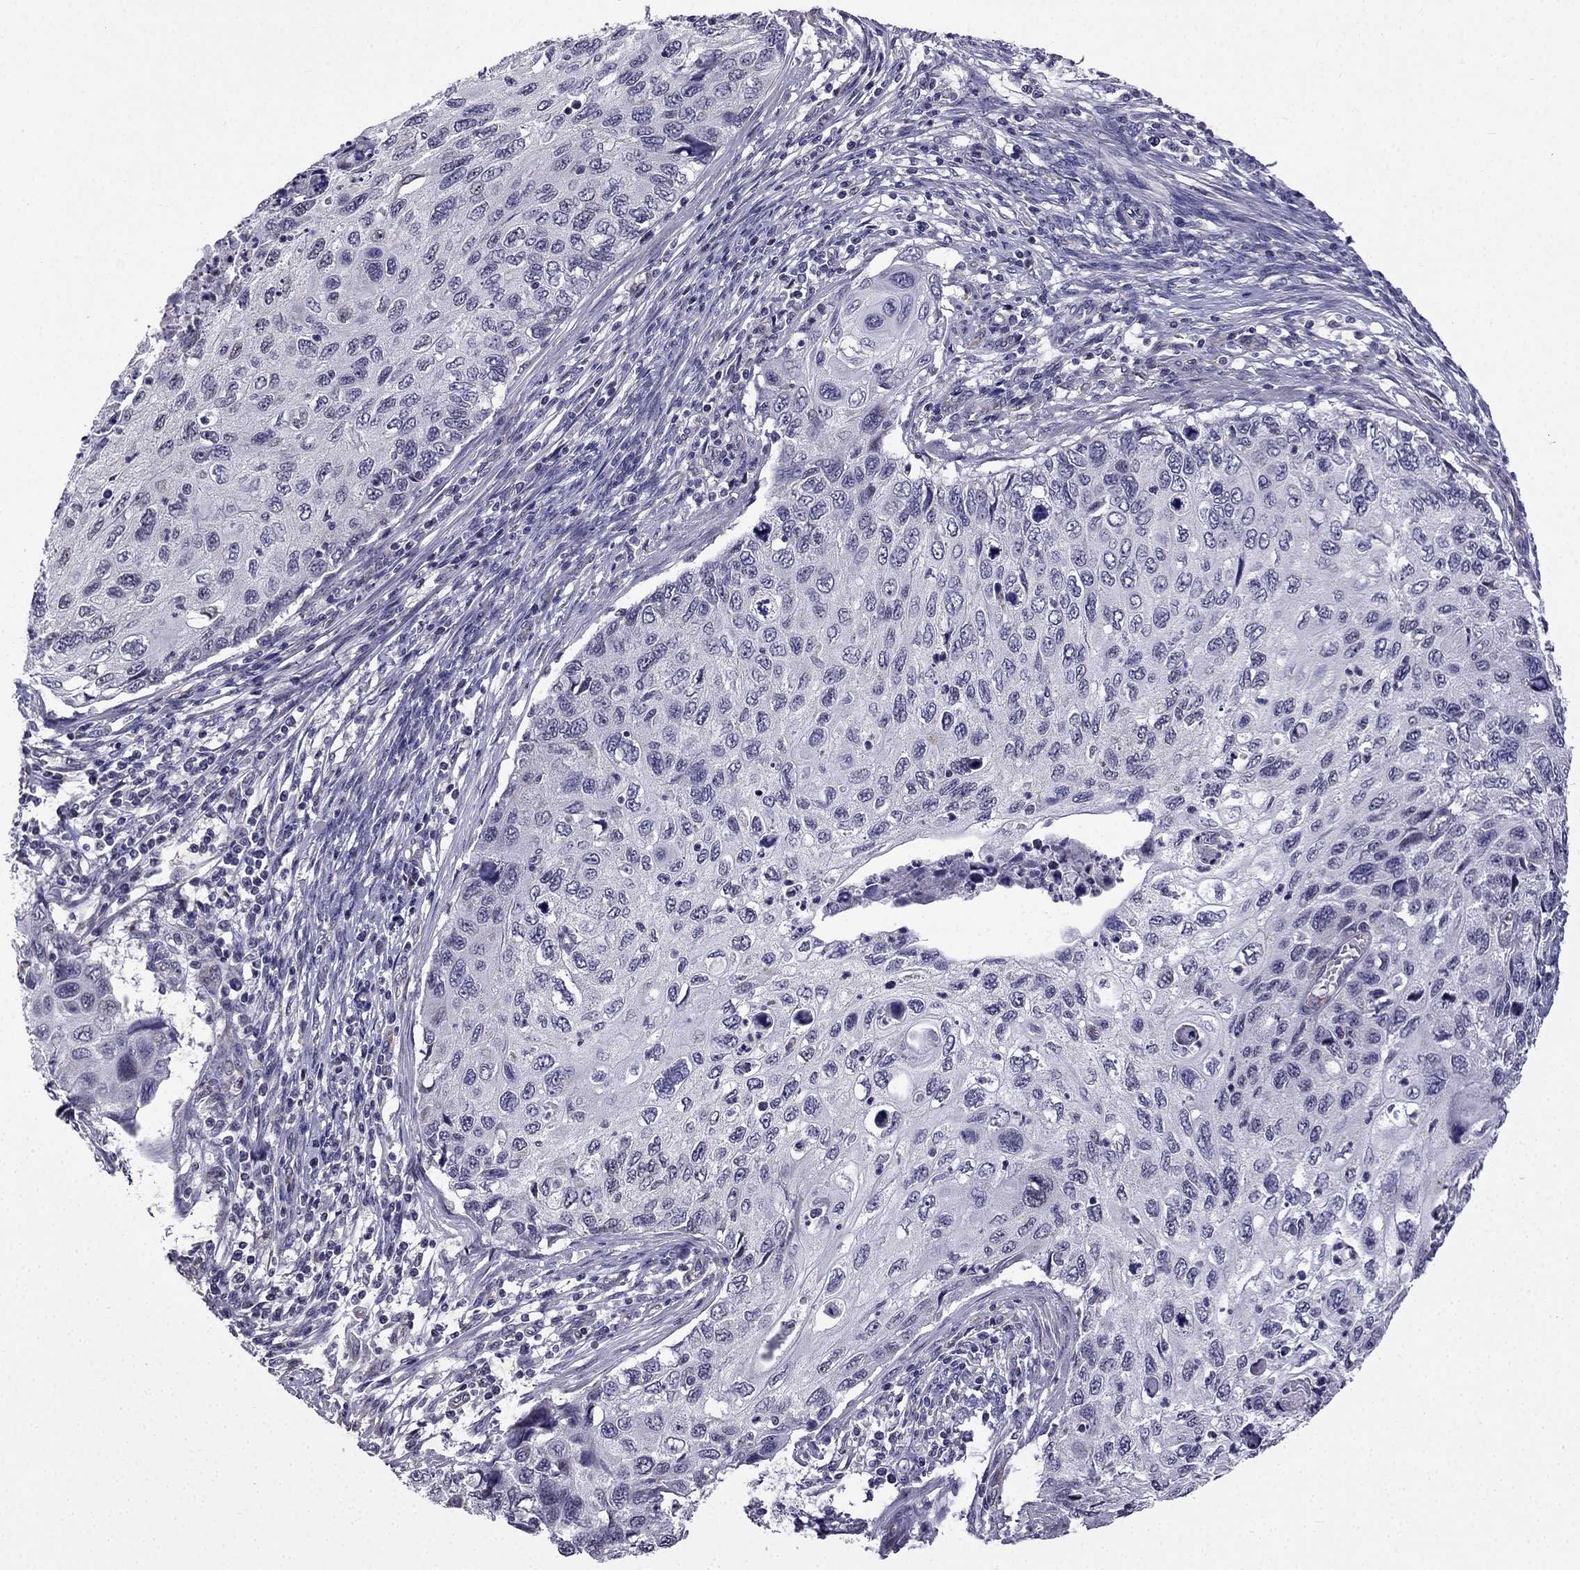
{"staining": {"intensity": "negative", "quantity": "none", "location": "none"}, "tissue": "cervical cancer", "cell_type": "Tumor cells", "image_type": "cancer", "snomed": [{"axis": "morphology", "description": "Squamous cell carcinoma, NOS"}, {"axis": "topography", "description": "Cervix"}], "caption": "IHC of cervical cancer displays no staining in tumor cells.", "gene": "SLC6A2", "patient": {"sex": "female", "age": 70}}